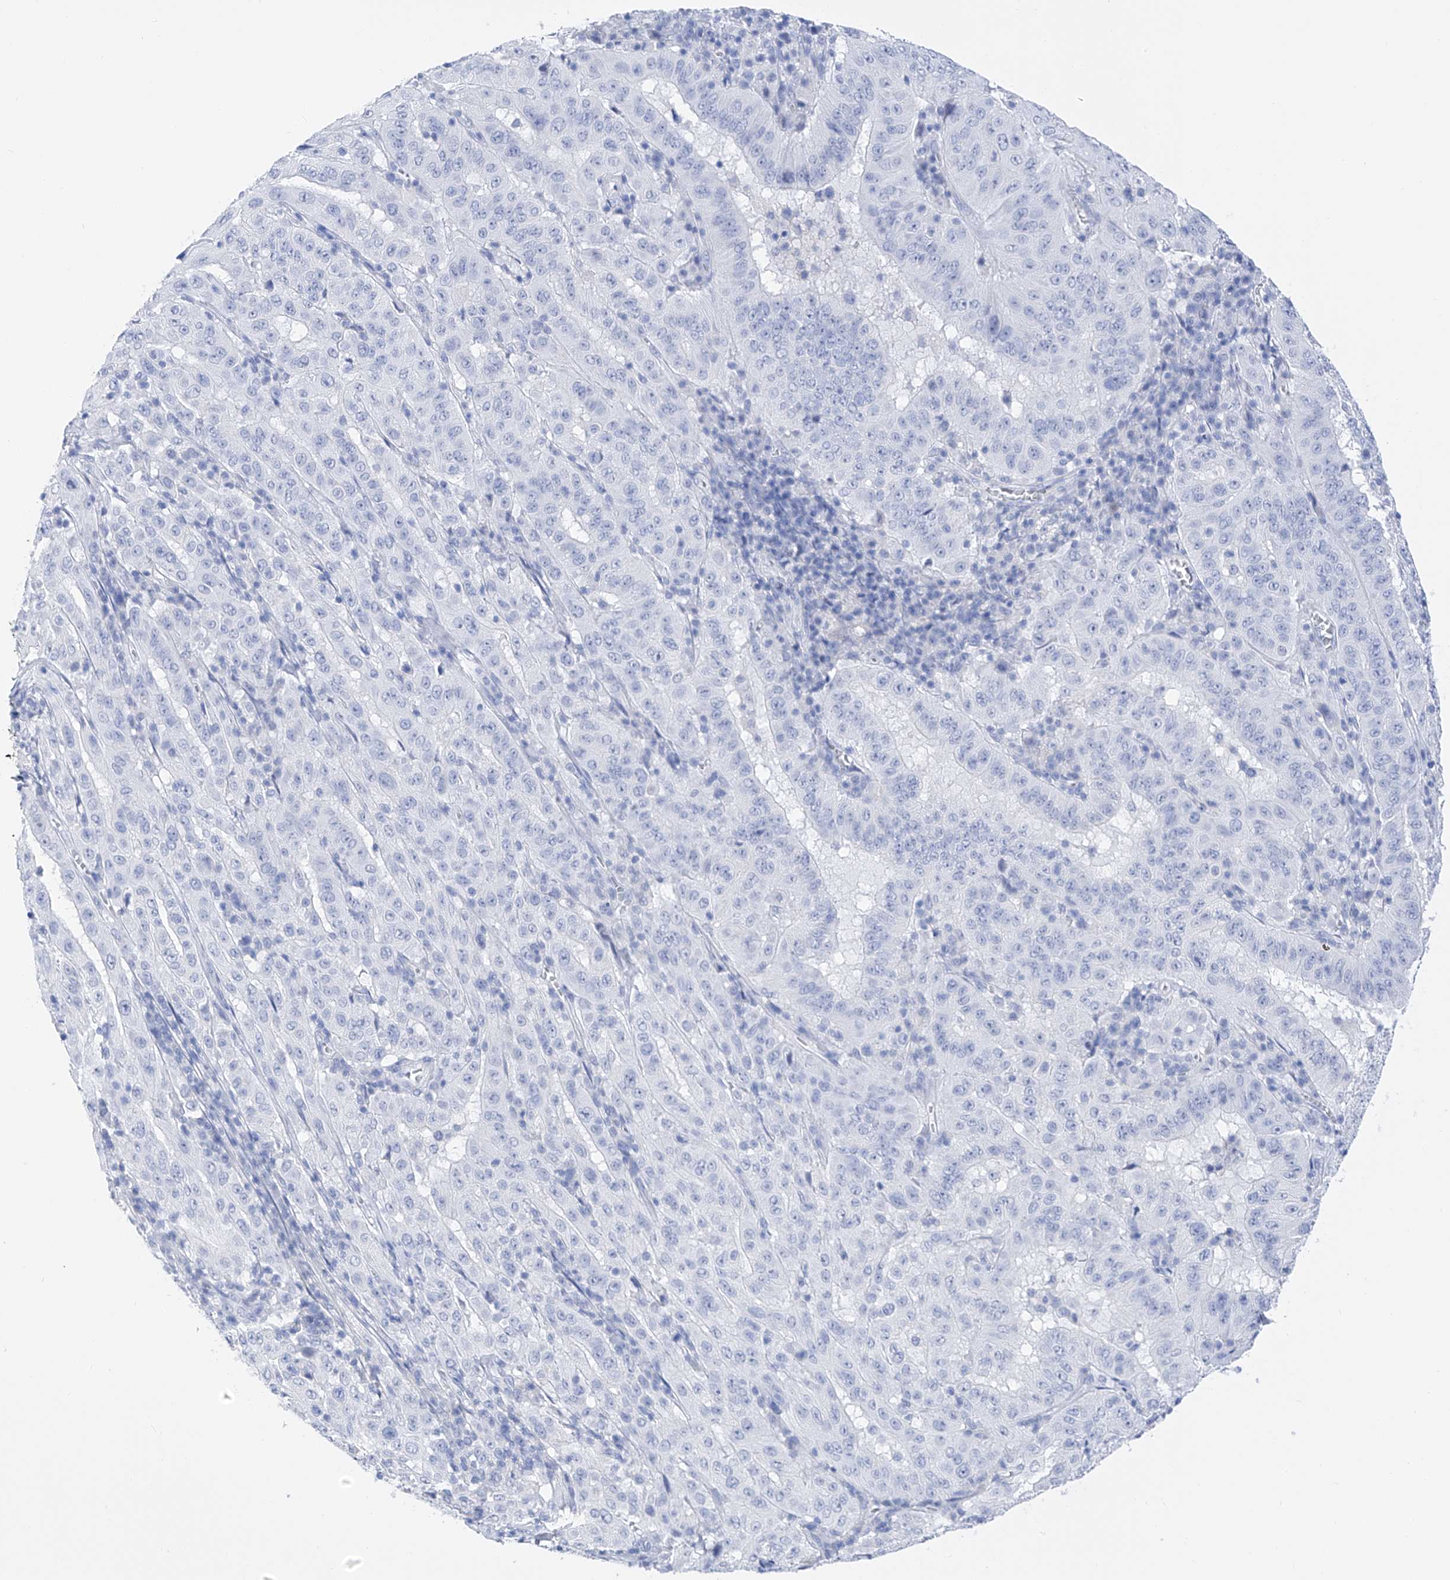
{"staining": {"intensity": "negative", "quantity": "none", "location": "none"}, "tissue": "pancreatic cancer", "cell_type": "Tumor cells", "image_type": "cancer", "snomed": [{"axis": "morphology", "description": "Adenocarcinoma, NOS"}, {"axis": "topography", "description": "Pancreas"}], "caption": "Immunohistochemistry image of human pancreatic adenocarcinoma stained for a protein (brown), which exhibits no staining in tumor cells.", "gene": "FLG", "patient": {"sex": "male", "age": 63}}